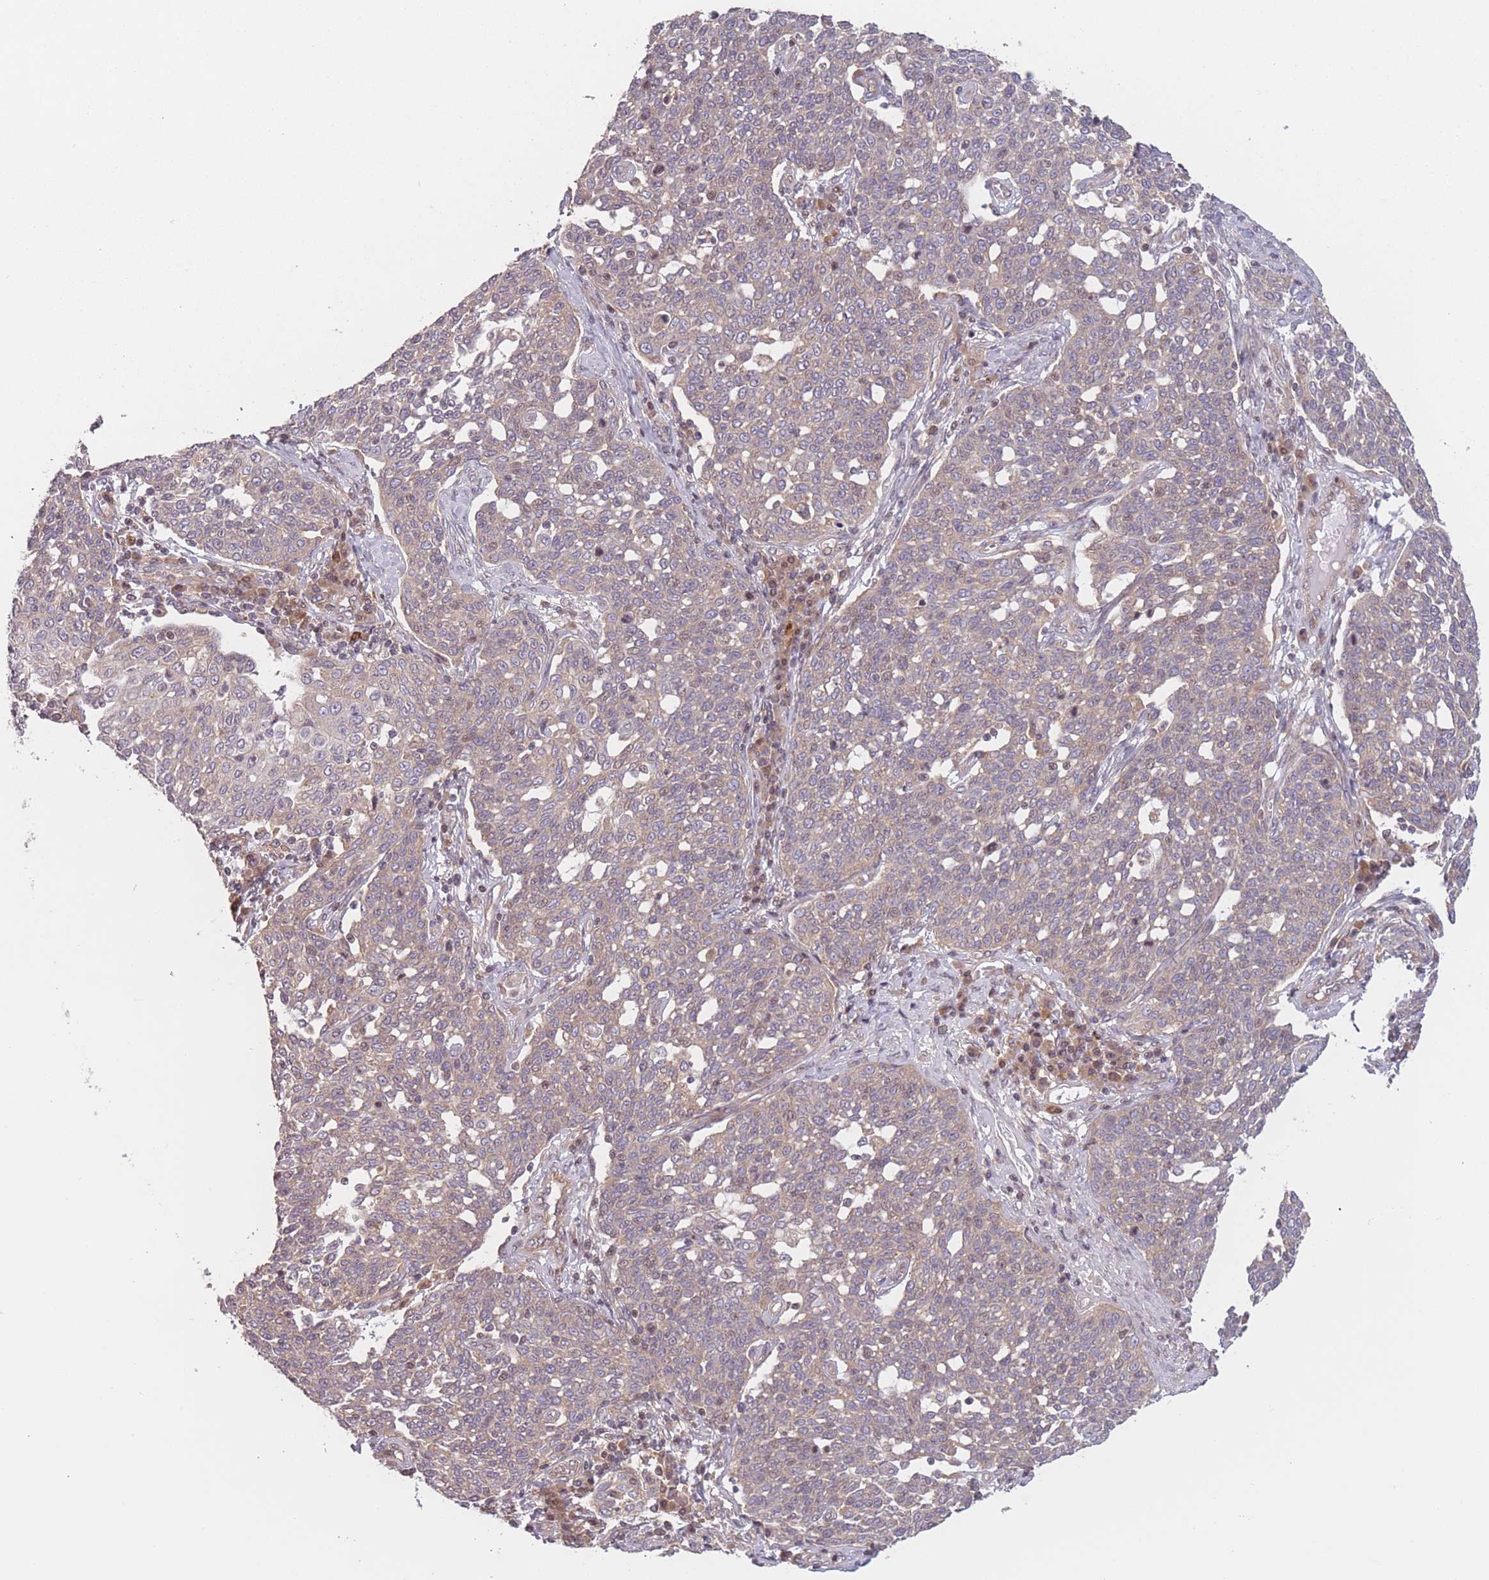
{"staining": {"intensity": "weak", "quantity": "25%-75%", "location": "cytoplasmic/membranous"}, "tissue": "cervical cancer", "cell_type": "Tumor cells", "image_type": "cancer", "snomed": [{"axis": "morphology", "description": "Squamous cell carcinoma, NOS"}, {"axis": "topography", "description": "Cervix"}], "caption": "IHC photomicrograph of neoplastic tissue: cervical cancer stained using IHC shows low levels of weak protein expression localized specifically in the cytoplasmic/membranous of tumor cells, appearing as a cytoplasmic/membranous brown color.", "gene": "WASHC2A", "patient": {"sex": "female", "age": 34}}